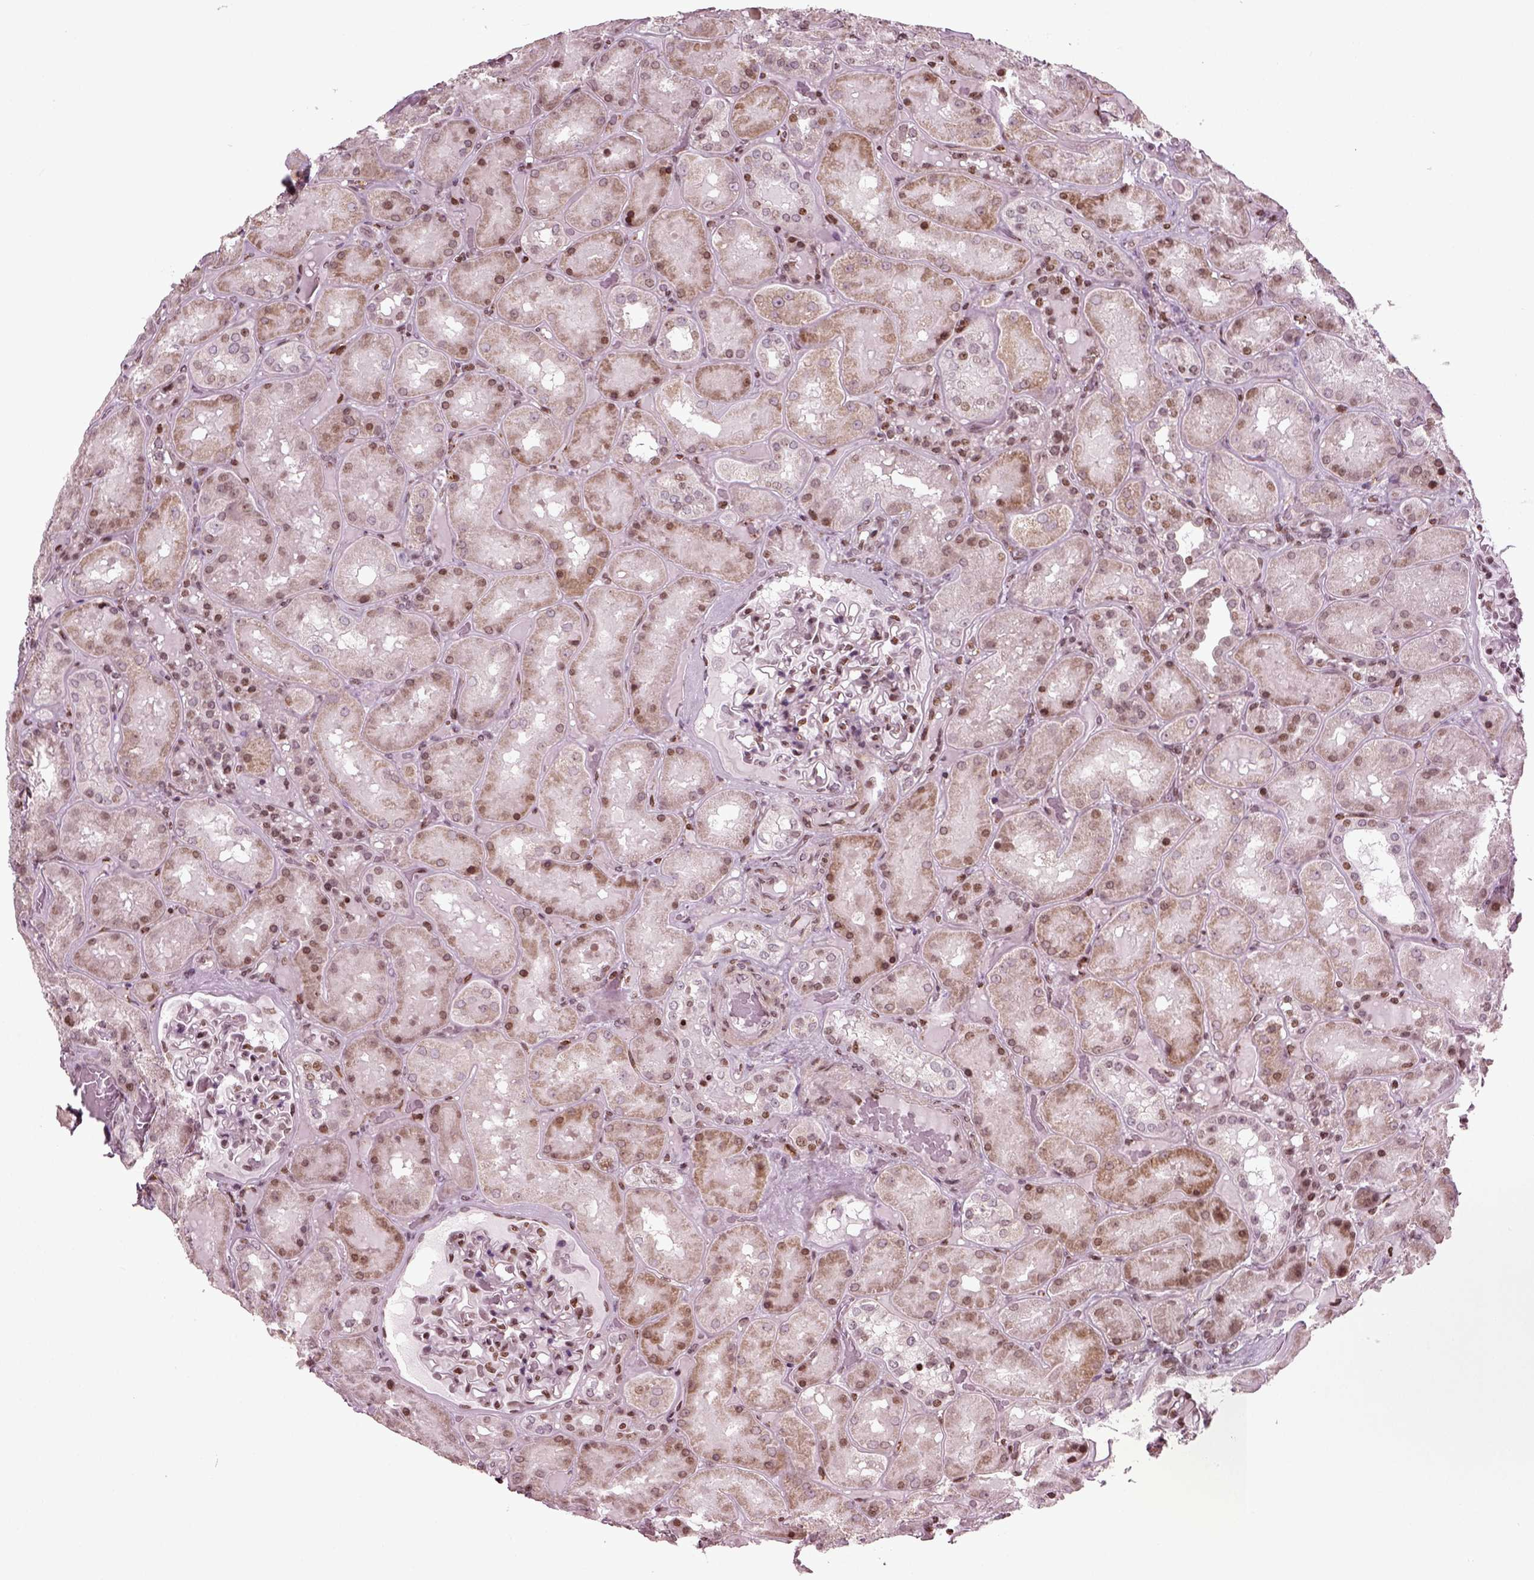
{"staining": {"intensity": "moderate", "quantity": "25%-75%", "location": "nuclear"}, "tissue": "kidney", "cell_type": "Cells in glomeruli", "image_type": "normal", "snomed": [{"axis": "morphology", "description": "Normal tissue, NOS"}, {"axis": "topography", "description": "Kidney"}], "caption": "DAB immunohistochemical staining of normal kidney displays moderate nuclear protein expression in about 25%-75% of cells in glomeruli. (brown staining indicates protein expression, while blue staining denotes nuclei).", "gene": "HEYL", "patient": {"sex": "male", "age": 73}}